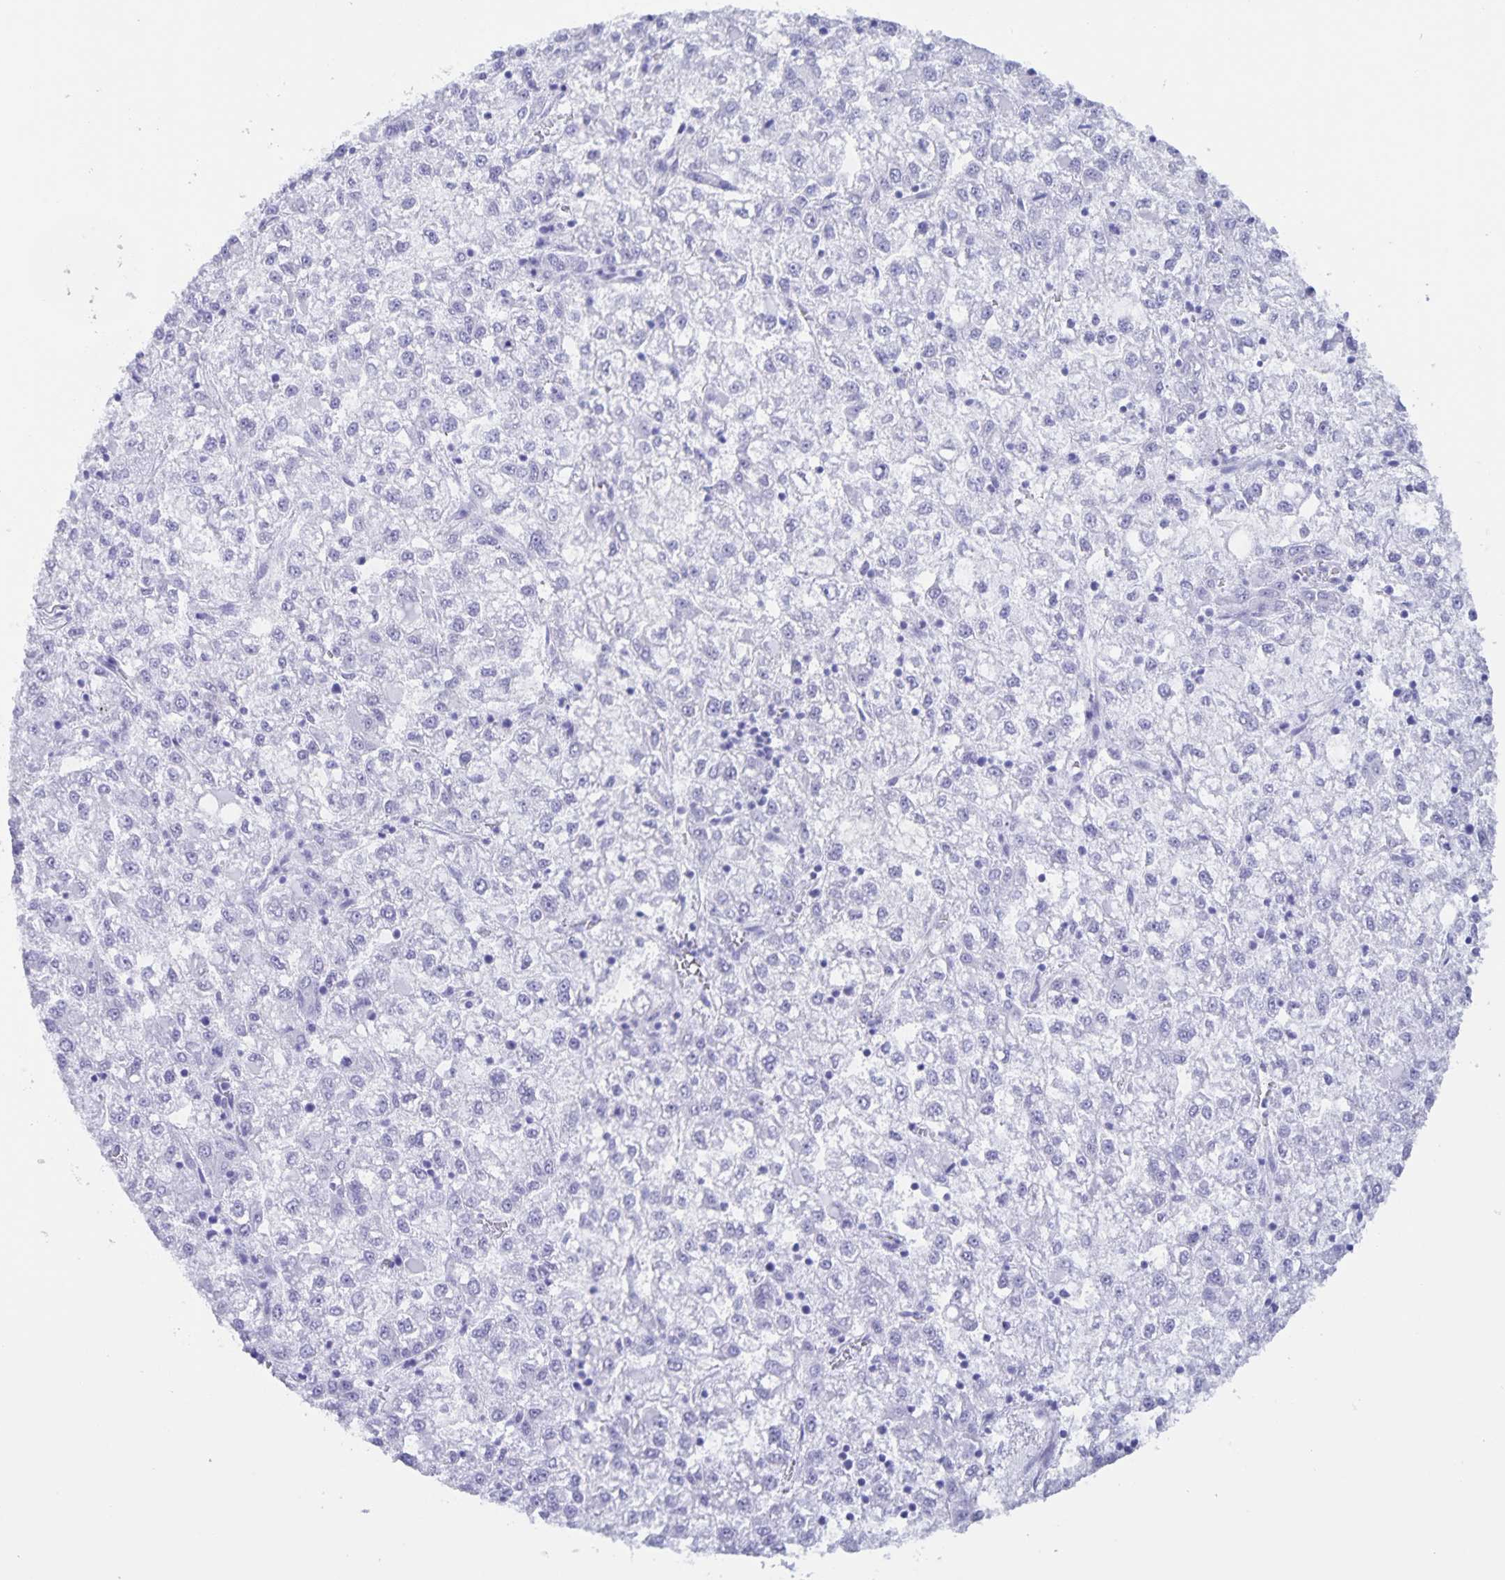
{"staining": {"intensity": "negative", "quantity": "none", "location": "none"}, "tissue": "liver cancer", "cell_type": "Tumor cells", "image_type": "cancer", "snomed": [{"axis": "morphology", "description": "Carcinoma, Hepatocellular, NOS"}, {"axis": "topography", "description": "Liver"}], "caption": "This is an IHC micrograph of hepatocellular carcinoma (liver). There is no expression in tumor cells.", "gene": "AQP4", "patient": {"sex": "male", "age": 40}}